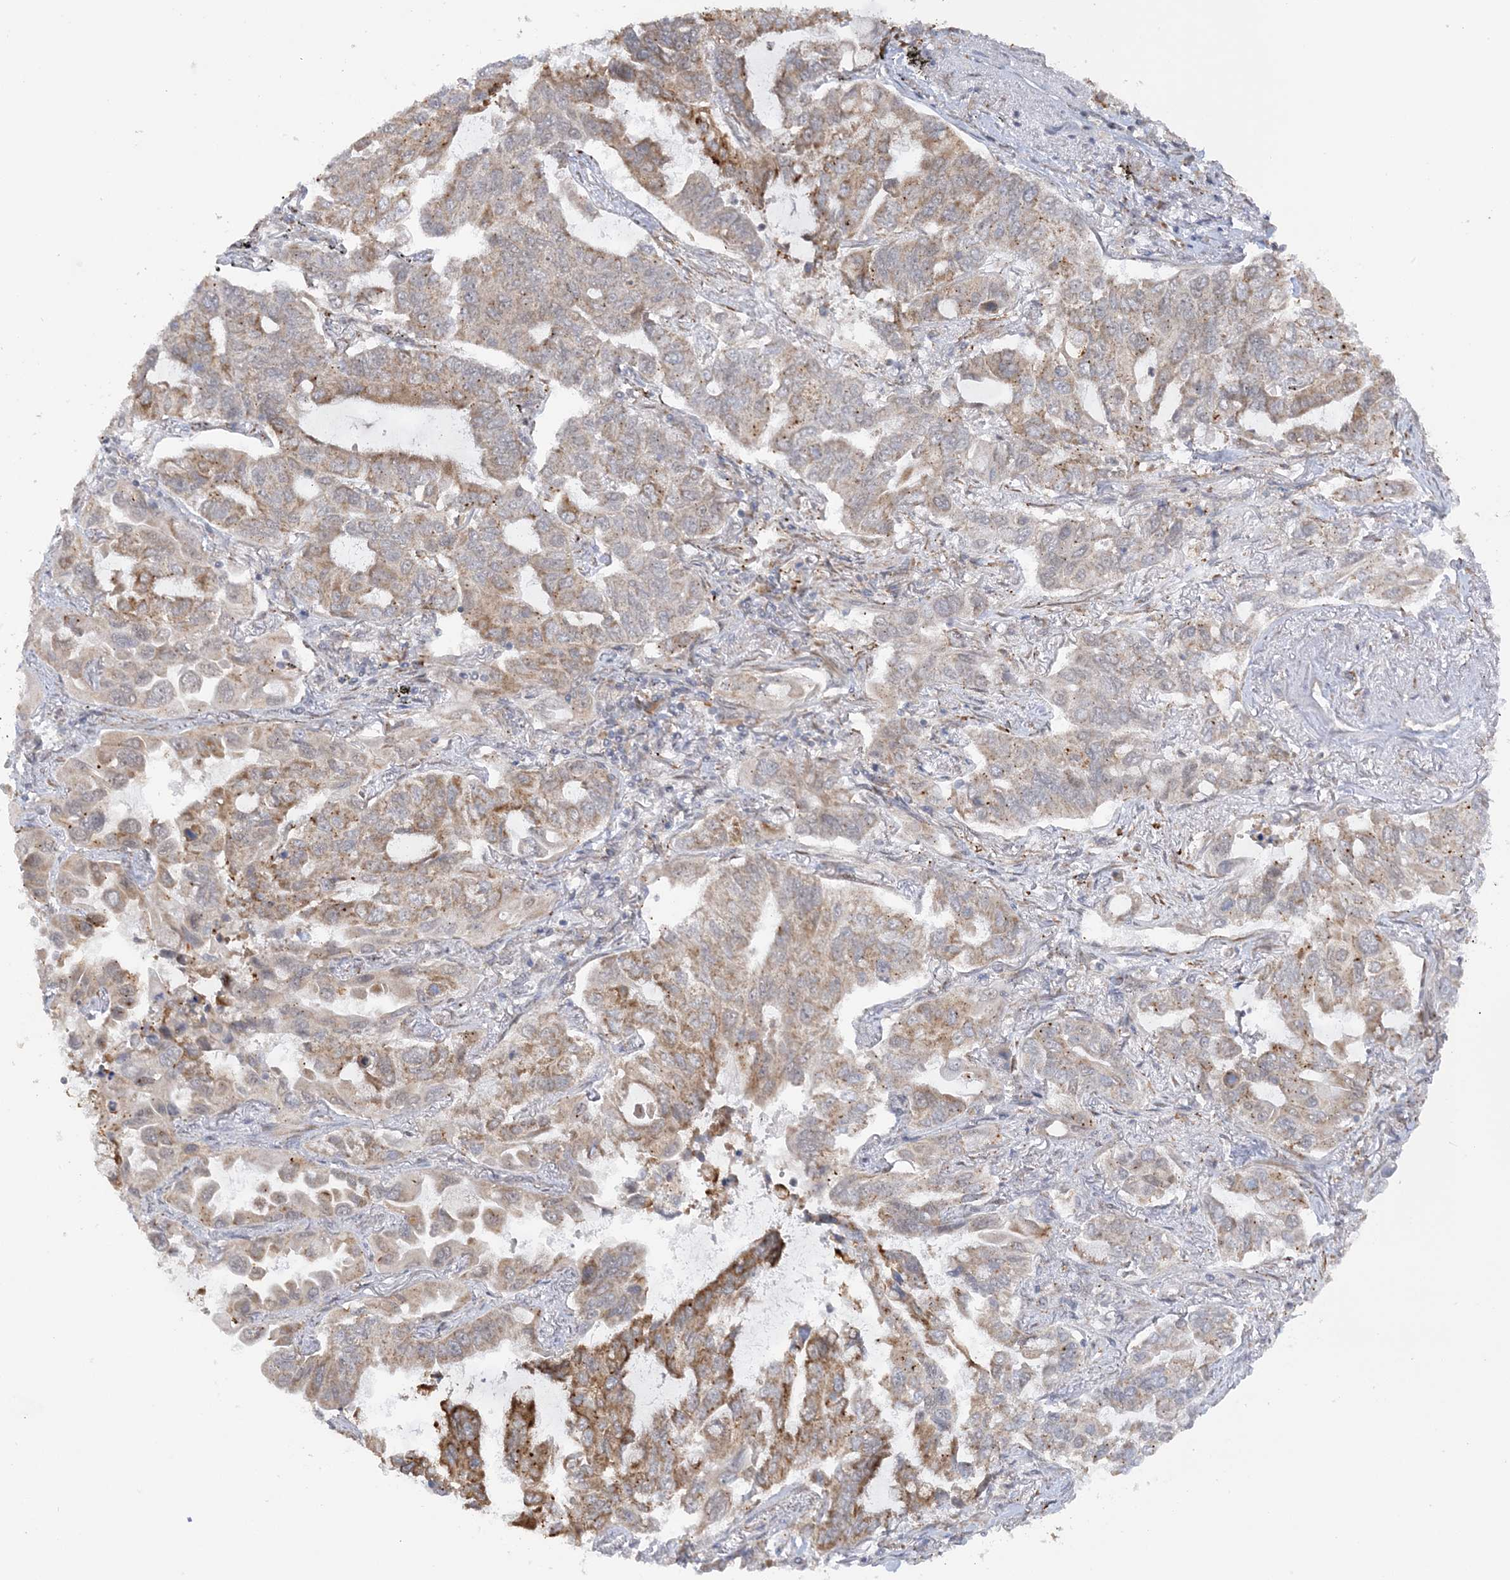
{"staining": {"intensity": "moderate", "quantity": ">75%", "location": "cytoplasmic/membranous"}, "tissue": "lung cancer", "cell_type": "Tumor cells", "image_type": "cancer", "snomed": [{"axis": "morphology", "description": "Adenocarcinoma, NOS"}, {"axis": "topography", "description": "Lung"}], "caption": "The photomicrograph shows staining of lung cancer (adenocarcinoma), revealing moderate cytoplasmic/membranous protein staining (brown color) within tumor cells. The staining is performed using DAB (3,3'-diaminobenzidine) brown chromogen to label protein expression. The nuclei are counter-stained blue using hematoxylin.", "gene": "MRPL47", "patient": {"sex": "male", "age": 64}}